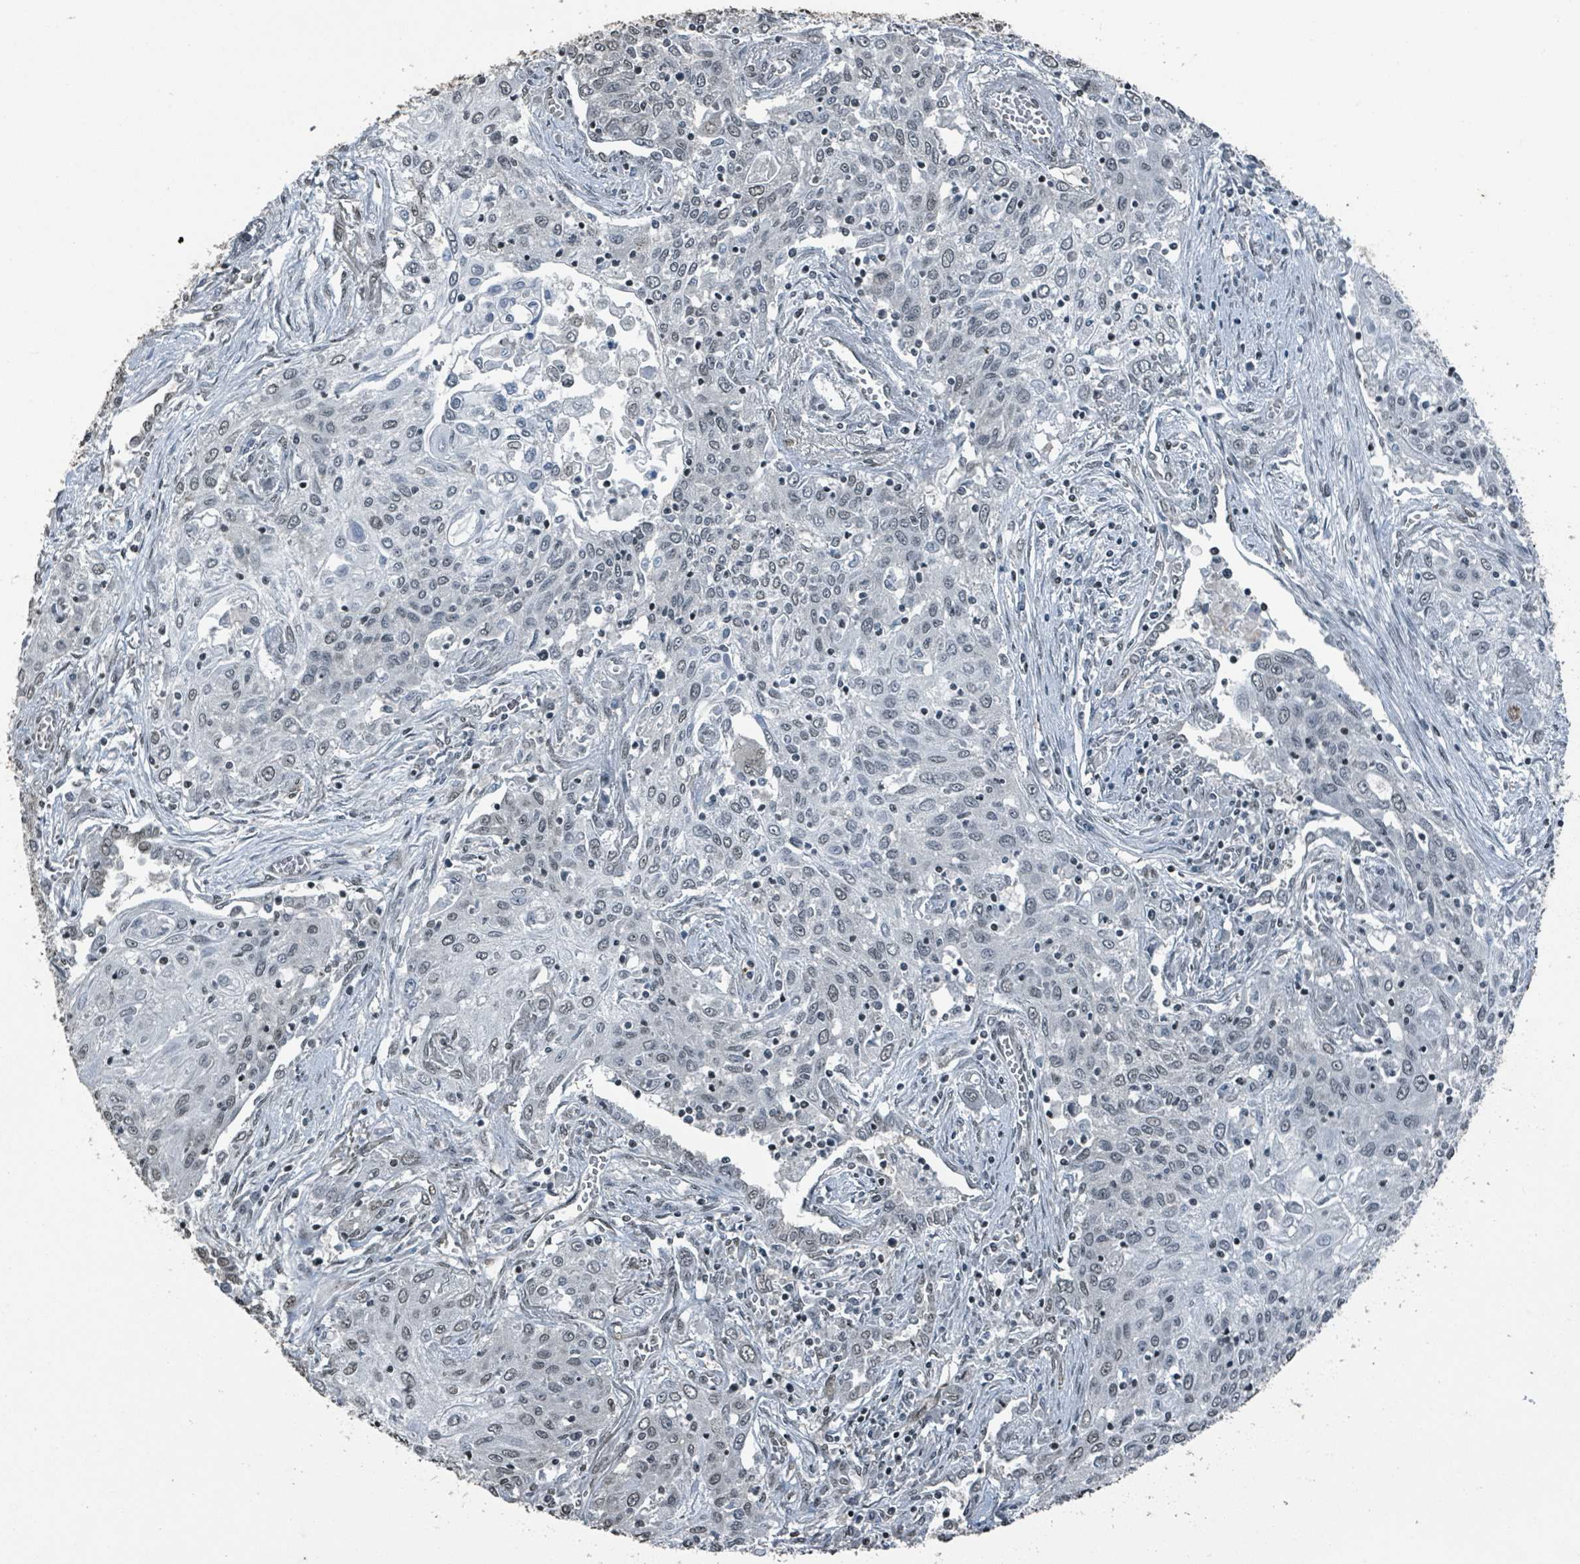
{"staining": {"intensity": "weak", "quantity": ">75%", "location": "nuclear"}, "tissue": "lung cancer", "cell_type": "Tumor cells", "image_type": "cancer", "snomed": [{"axis": "morphology", "description": "Squamous cell carcinoma, NOS"}, {"axis": "topography", "description": "Lung"}], "caption": "Immunohistochemical staining of lung cancer (squamous cell carcinoma) shows low levels of weak nuclear protein positivity in approximately >75% of tumor cells. The staining is performed using DAB (3,3'-diaminobenzidine) brown chromogen to label protein expression. The nuclei are counter-stained blue using hematoxylin.", "gene": "PHIP", "patient": {"sex": "female", "age": 69}}